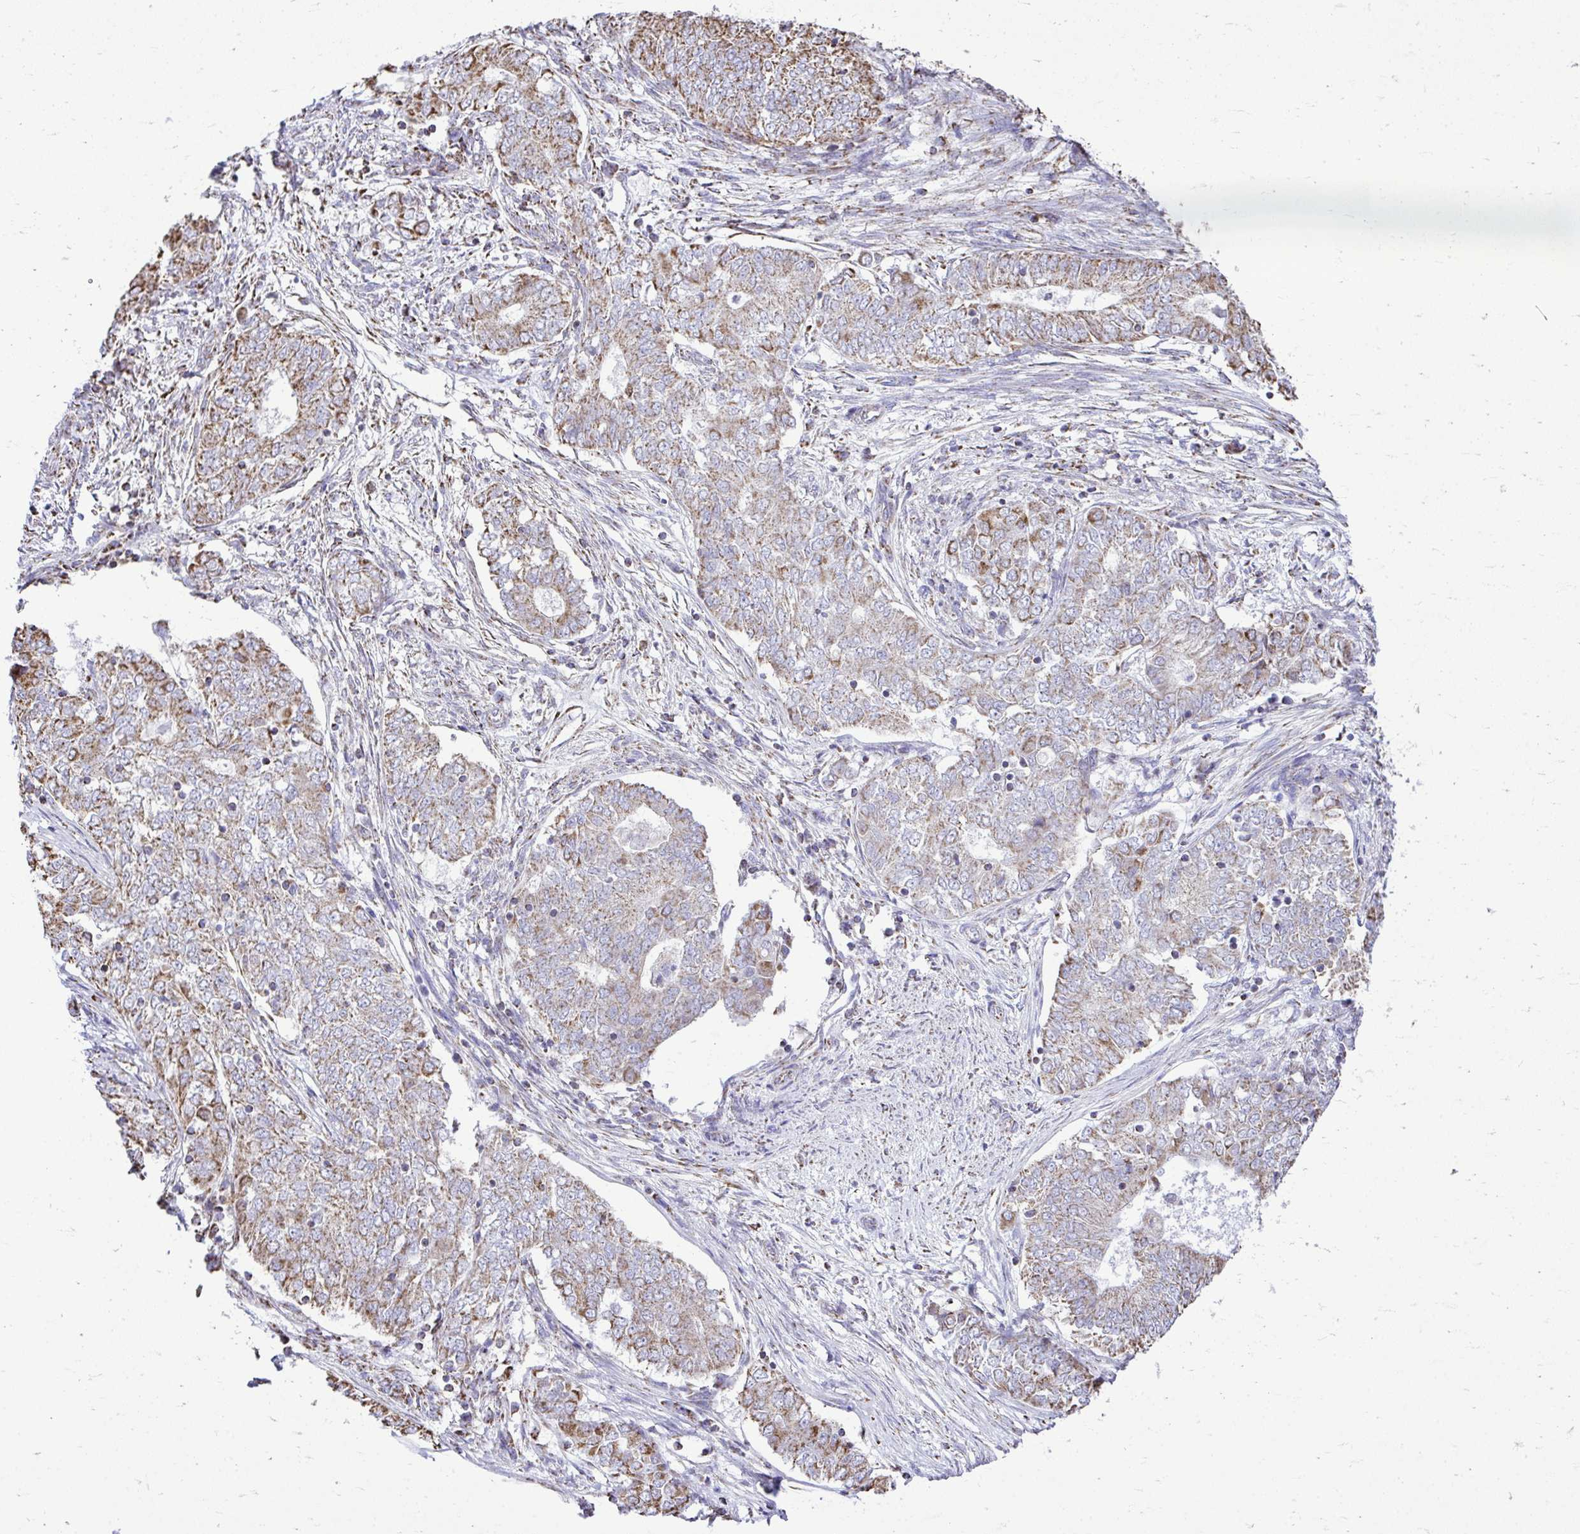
{"staining": {"intensity": "weak", "quantity": ">75%", "location": "cytoplasmic/membranous"}, "tissue": "endometrial cancer", "cell_type": "Tumor cells", "image_type": "cancer", "snomed": [{"axis": "morphology", "description": "Adenocarcinoma, NOS"}, {"axis": "topography", "description": "Endometrium"}], "caption": "The histopathology image shows staining of adenocarcinoma (endometrial), revealing weak cytoplasmic/membranous protein positivity (brown color) within tumor cells. (Stains: DAB (3,3'-diaminobenzidine) in brown, nuclei in blue, Microscopy: brightfield microscopy at high magnification).", "gene": "MPZL2", "patient": {"sex": "female", "age": 62}}